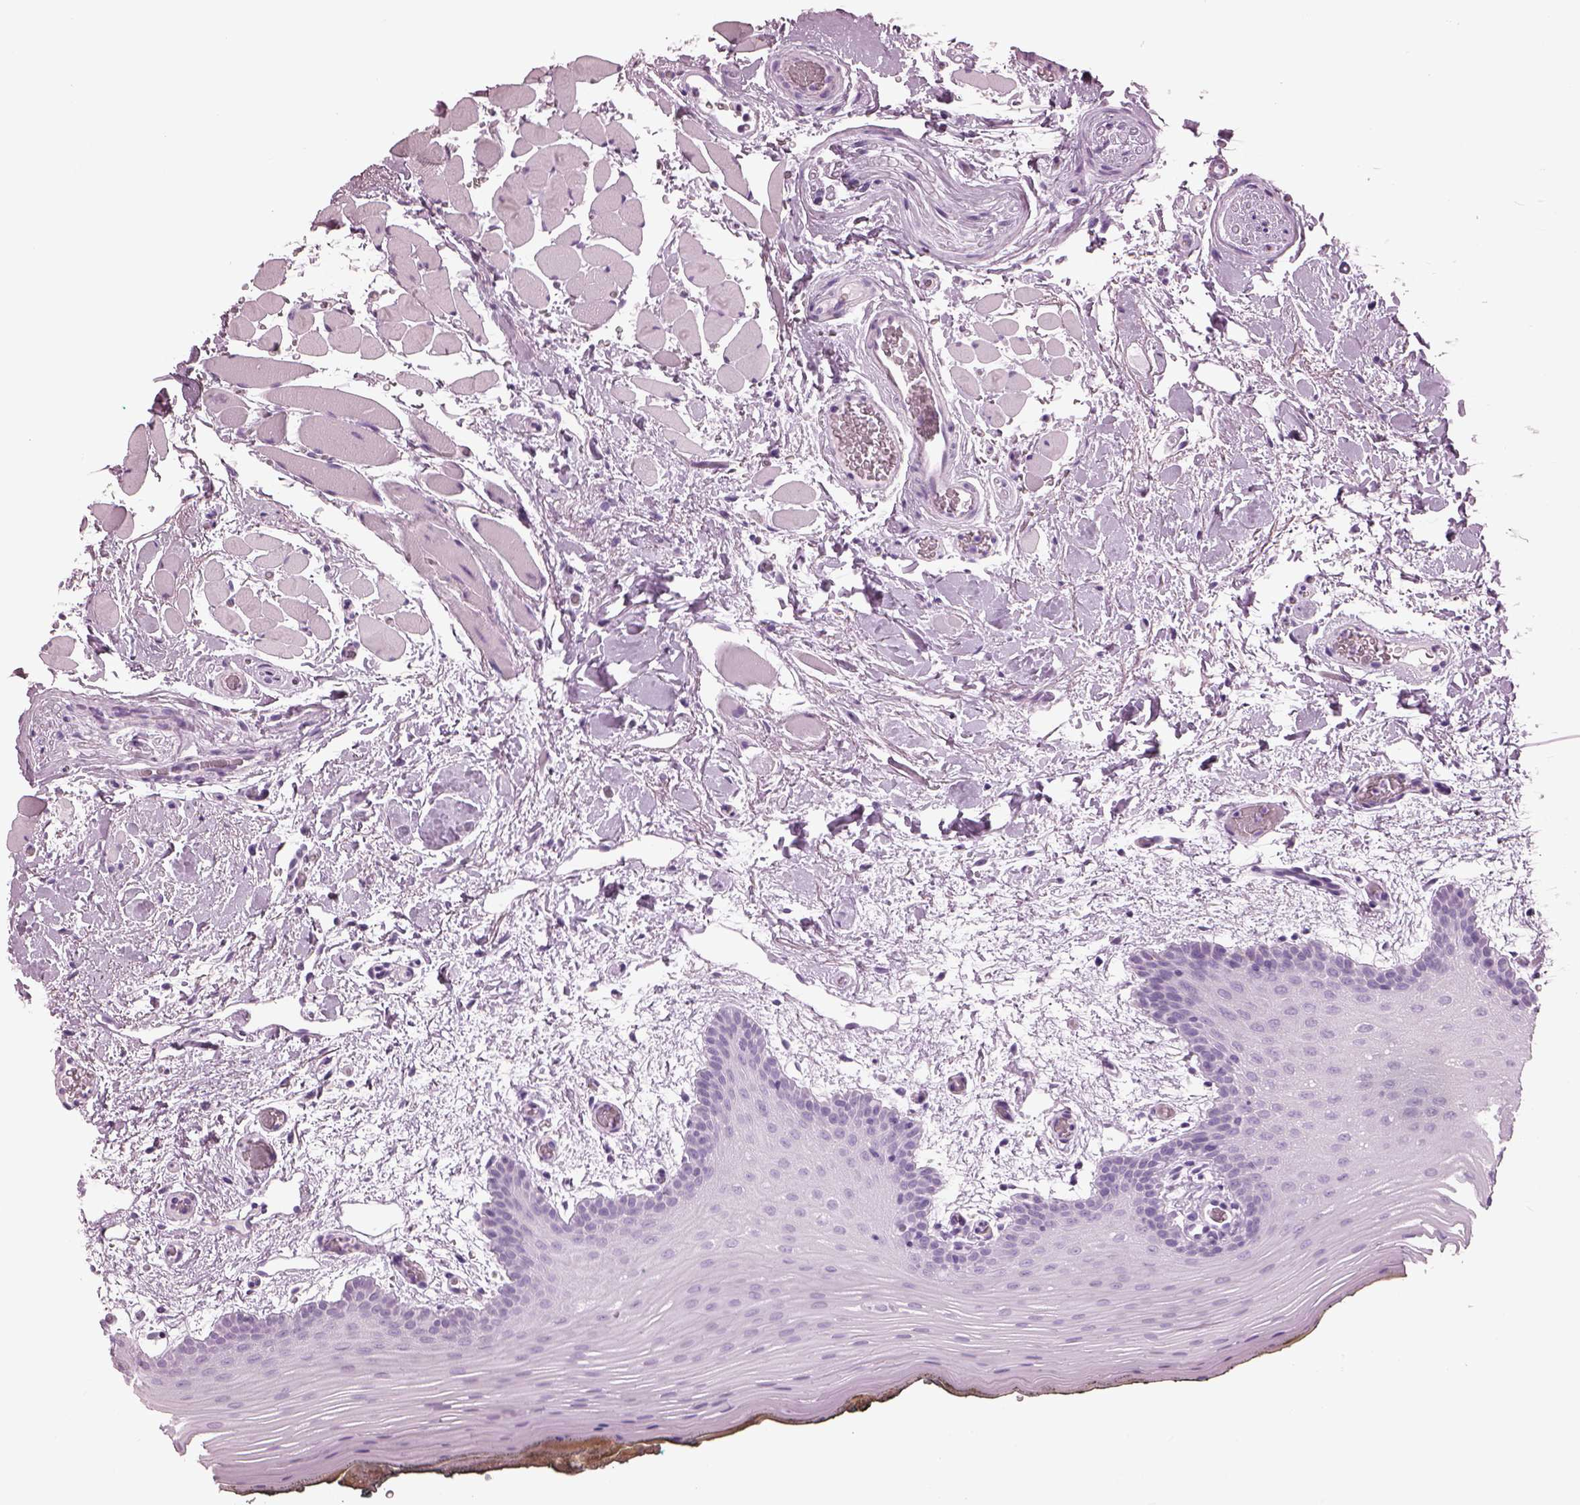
{"staining": {"intensity": "negative", "quantity": "none", "location": "none"}, "tissue": "oral mucosa", "cell_type": "Squamous epithelial cells", "image_type": "normal", "snomed": [{"axis": "morphology", "description": "Normal tissue, NOS"}, {"axis": "topography", "description": "Oral tissue"}, {"axis": "topography", "description": "Head-Neck"}], "caption": "Immunohistochemistry photomicrograph of normal human oral mucosa stained for a protein (brown), which demonstrates no positivity in squamous epithelial cells. (Stains: DAB immunohistochemistry (IHC) with hematoxylin counter stain, Microscopy: brightfield microscopy at high magnification).", "gene": "PACRG", "patient": {"sex": "male", "age": 65}}